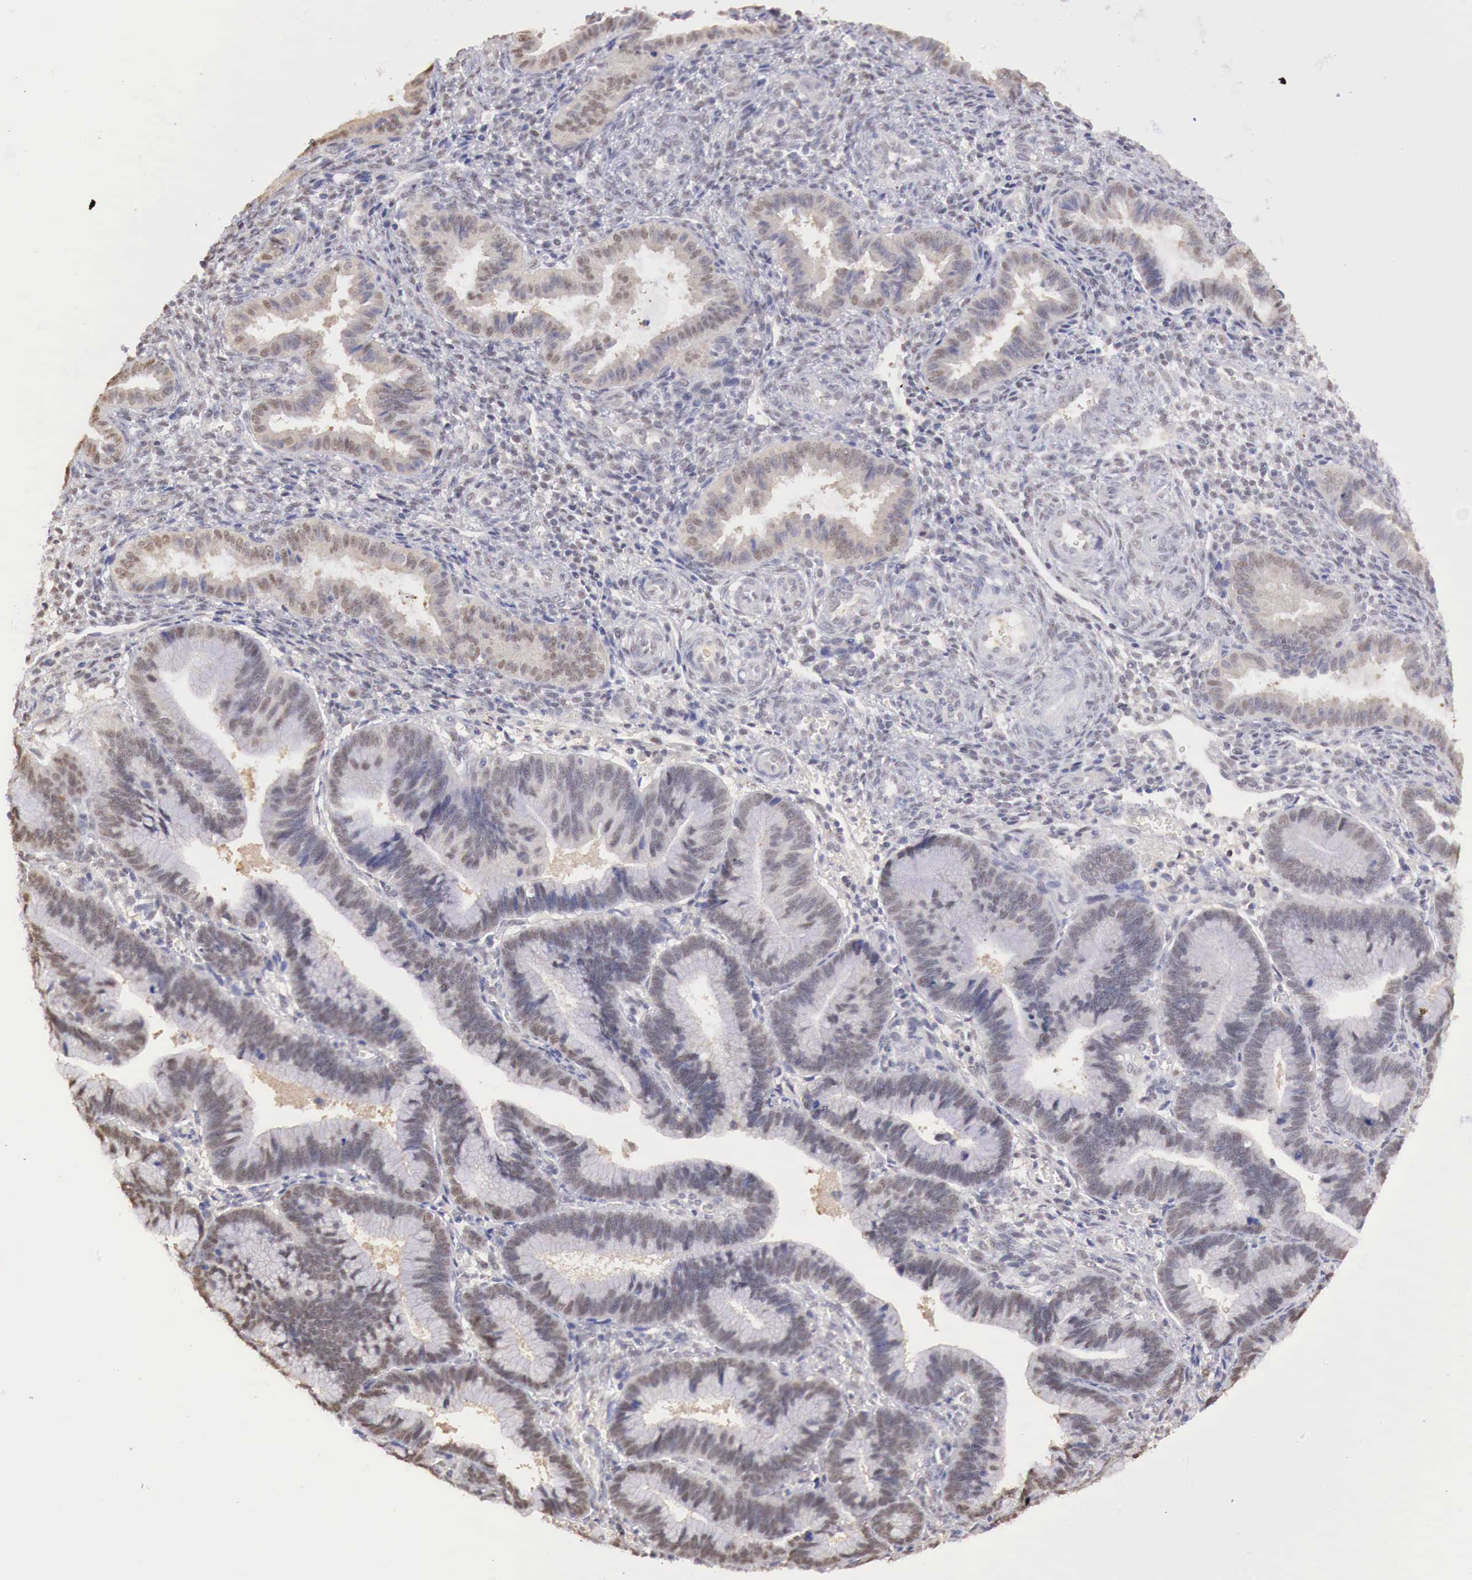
{"staining": {"intensity": "negative", "quantity": "none", "location": "none"}, "tissue": "endometrium", "cell_type": "Cells in endometrial stroma", "image_type": "normal", "snomed": [{"axis": "morphology", "description": "Normal tissue, NOS"}, {"axis": "topography", "description": "Endometrium"}], "caption": "Endometrium stained for a protein using immunohistochemistry (IHC) reveals no staining cells in endometrial stroma.", "gene": "UBA1", "patient": {"sex": "female", "age": 36}}